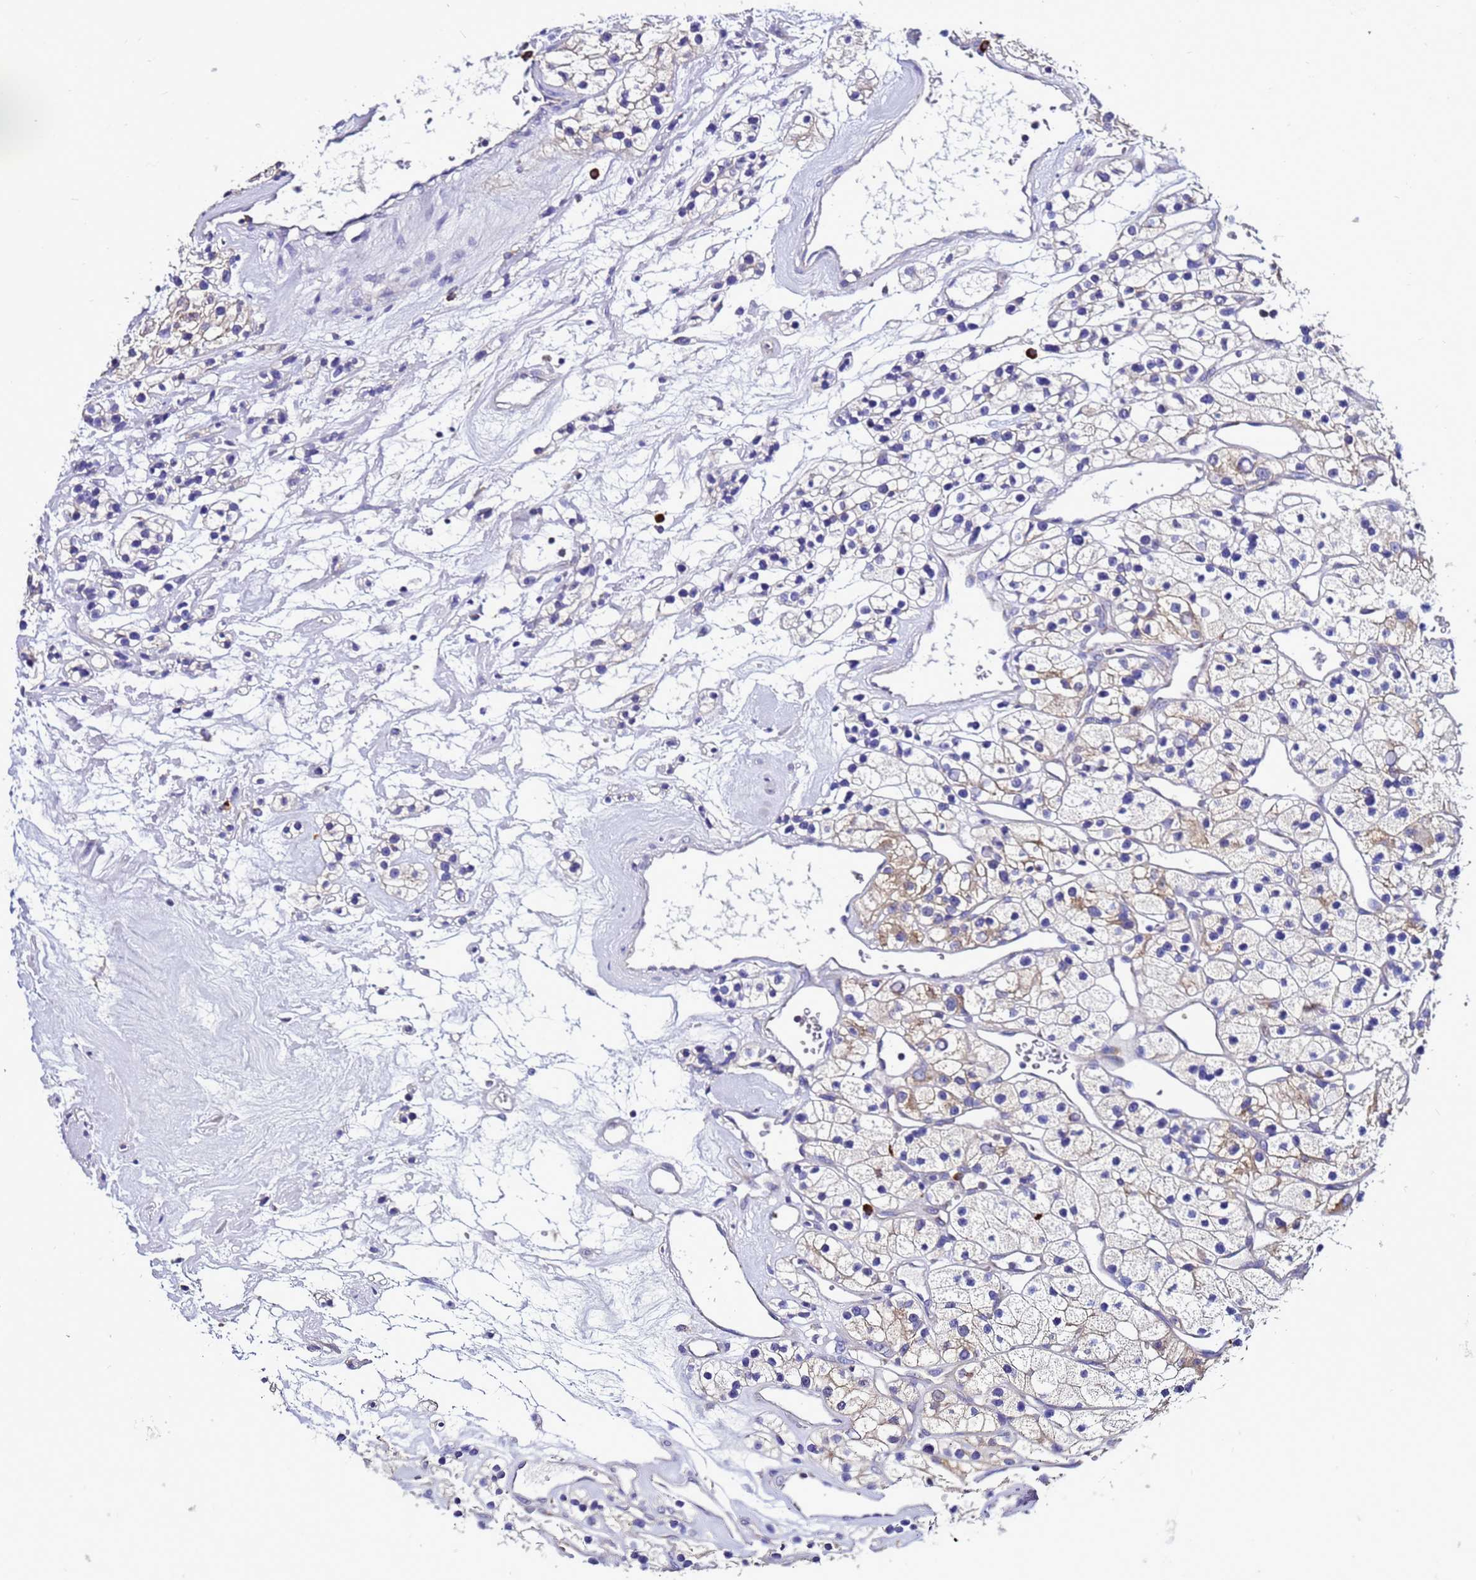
{"staining": {"intensity": "weak", "quantity": "<25%", "location": "cytoplasmic/membranous"}, "tissue": "renal cancer", "cell_type": "Tumor cells", "image_type": "cancer", "snomed": [{"axis": "morphology", "description": "Adenocarcinoma, NOS"}, {"axis": "topography", "description": "Kidney"}], "caption": "Immunohistochemistry (IHC) of adenocarcinoma (renal) shows no expression in tumor cells. (Brightfield microscopy of DAB (3,3'-diaminobenzidine) IHC at high magnification).", "gene": "HIGD2A", "patient": {"sex": "female", "age": 57}}